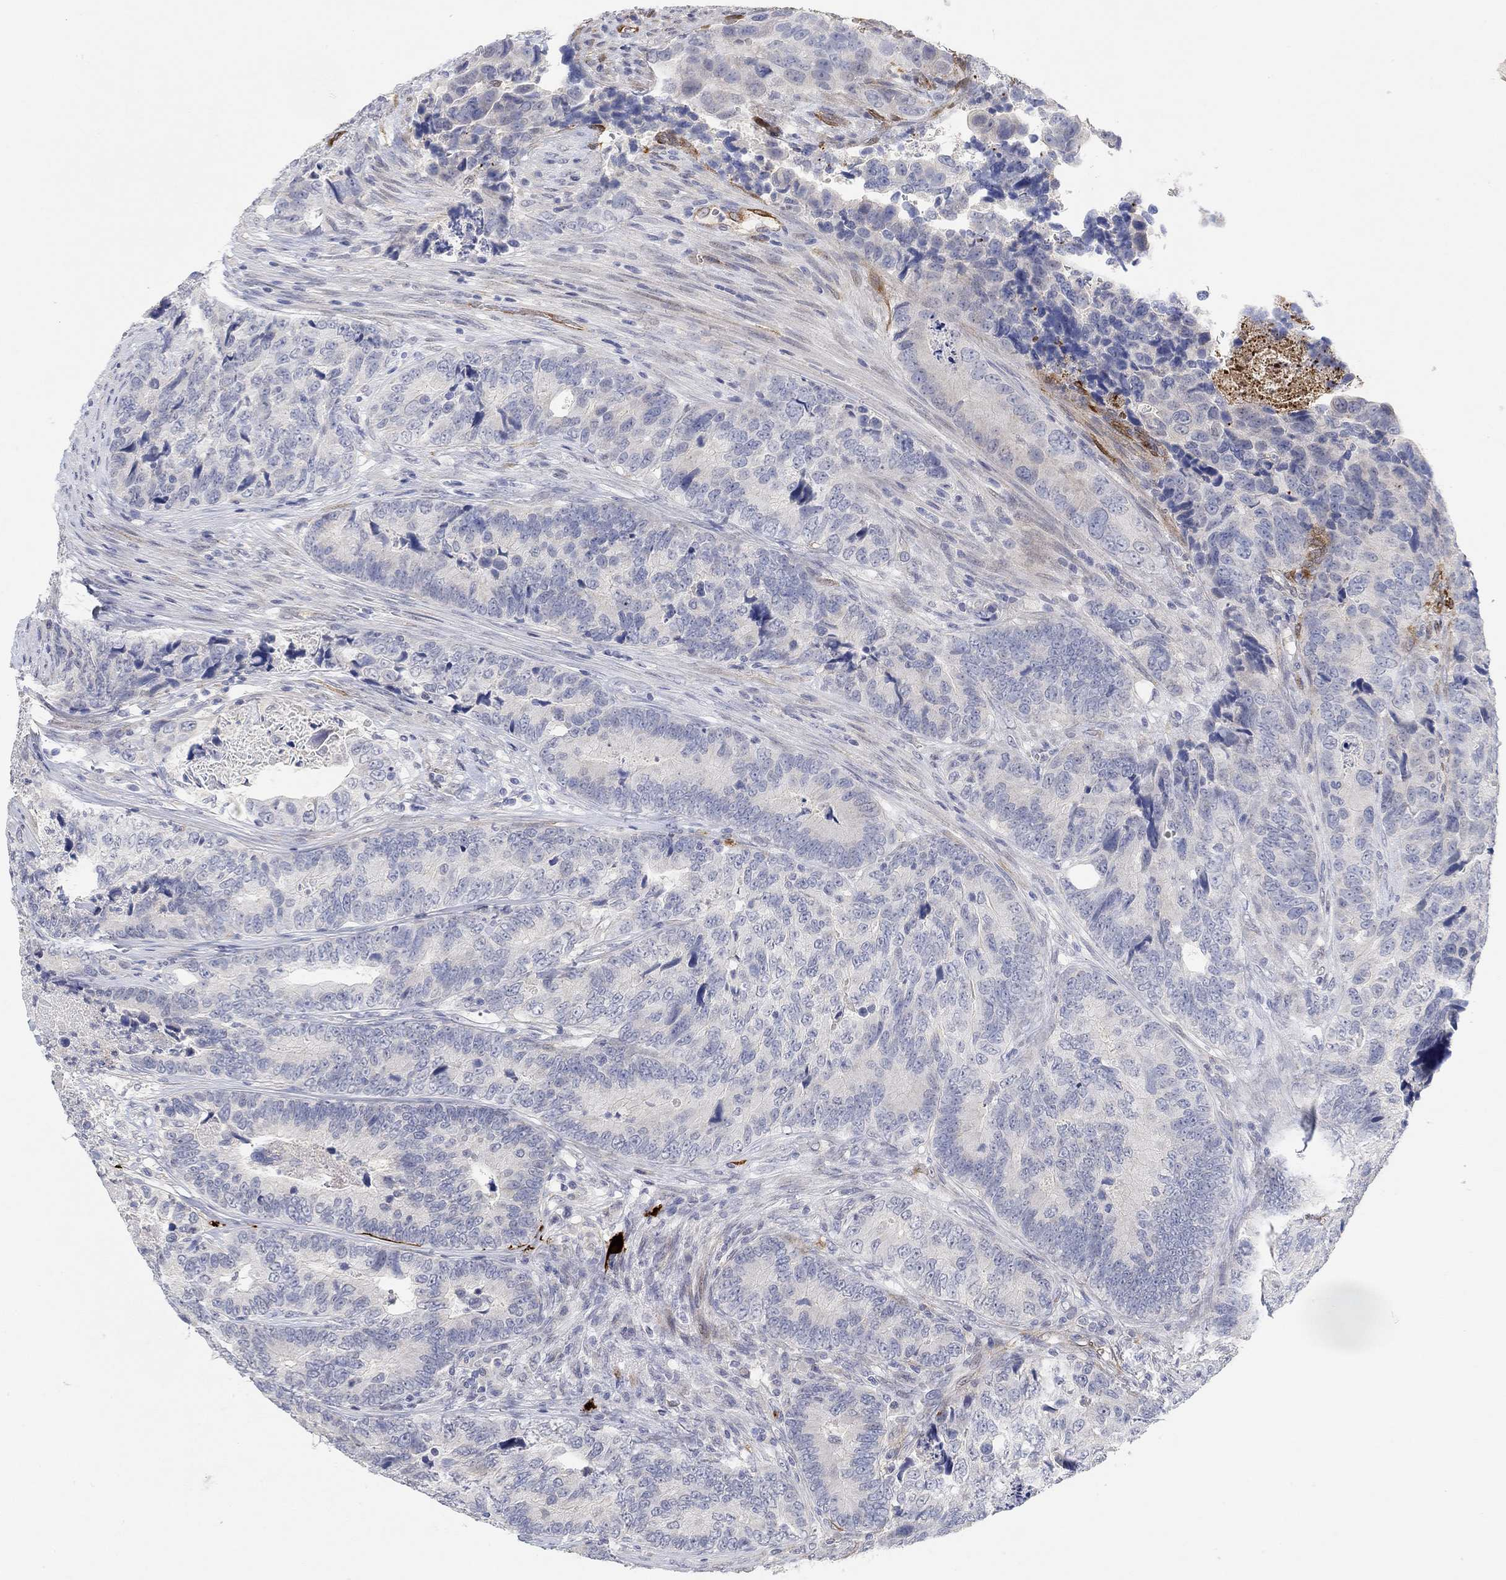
{"staining": {"intensity": "negative", "quantity": "none", "location": "none"}, "tissue": "colorectal cancer", "cell_type": "Tumor cells", "image_type": "cancer", "snomed": [{"axis": "morphology", "description": "Adenocarcinoma, NOS"}, {"axis": "topography", "description": "Colon"}], "caption": "Immunohistochemistry (IHC) of human colorectal cancer (adenocarcinoma) reveals no staining in tumor cells. (DAB IHC with hematoxylin counter stain).", "gene": "VAT1L", "patient": {"sex": "female", "age": 72}}